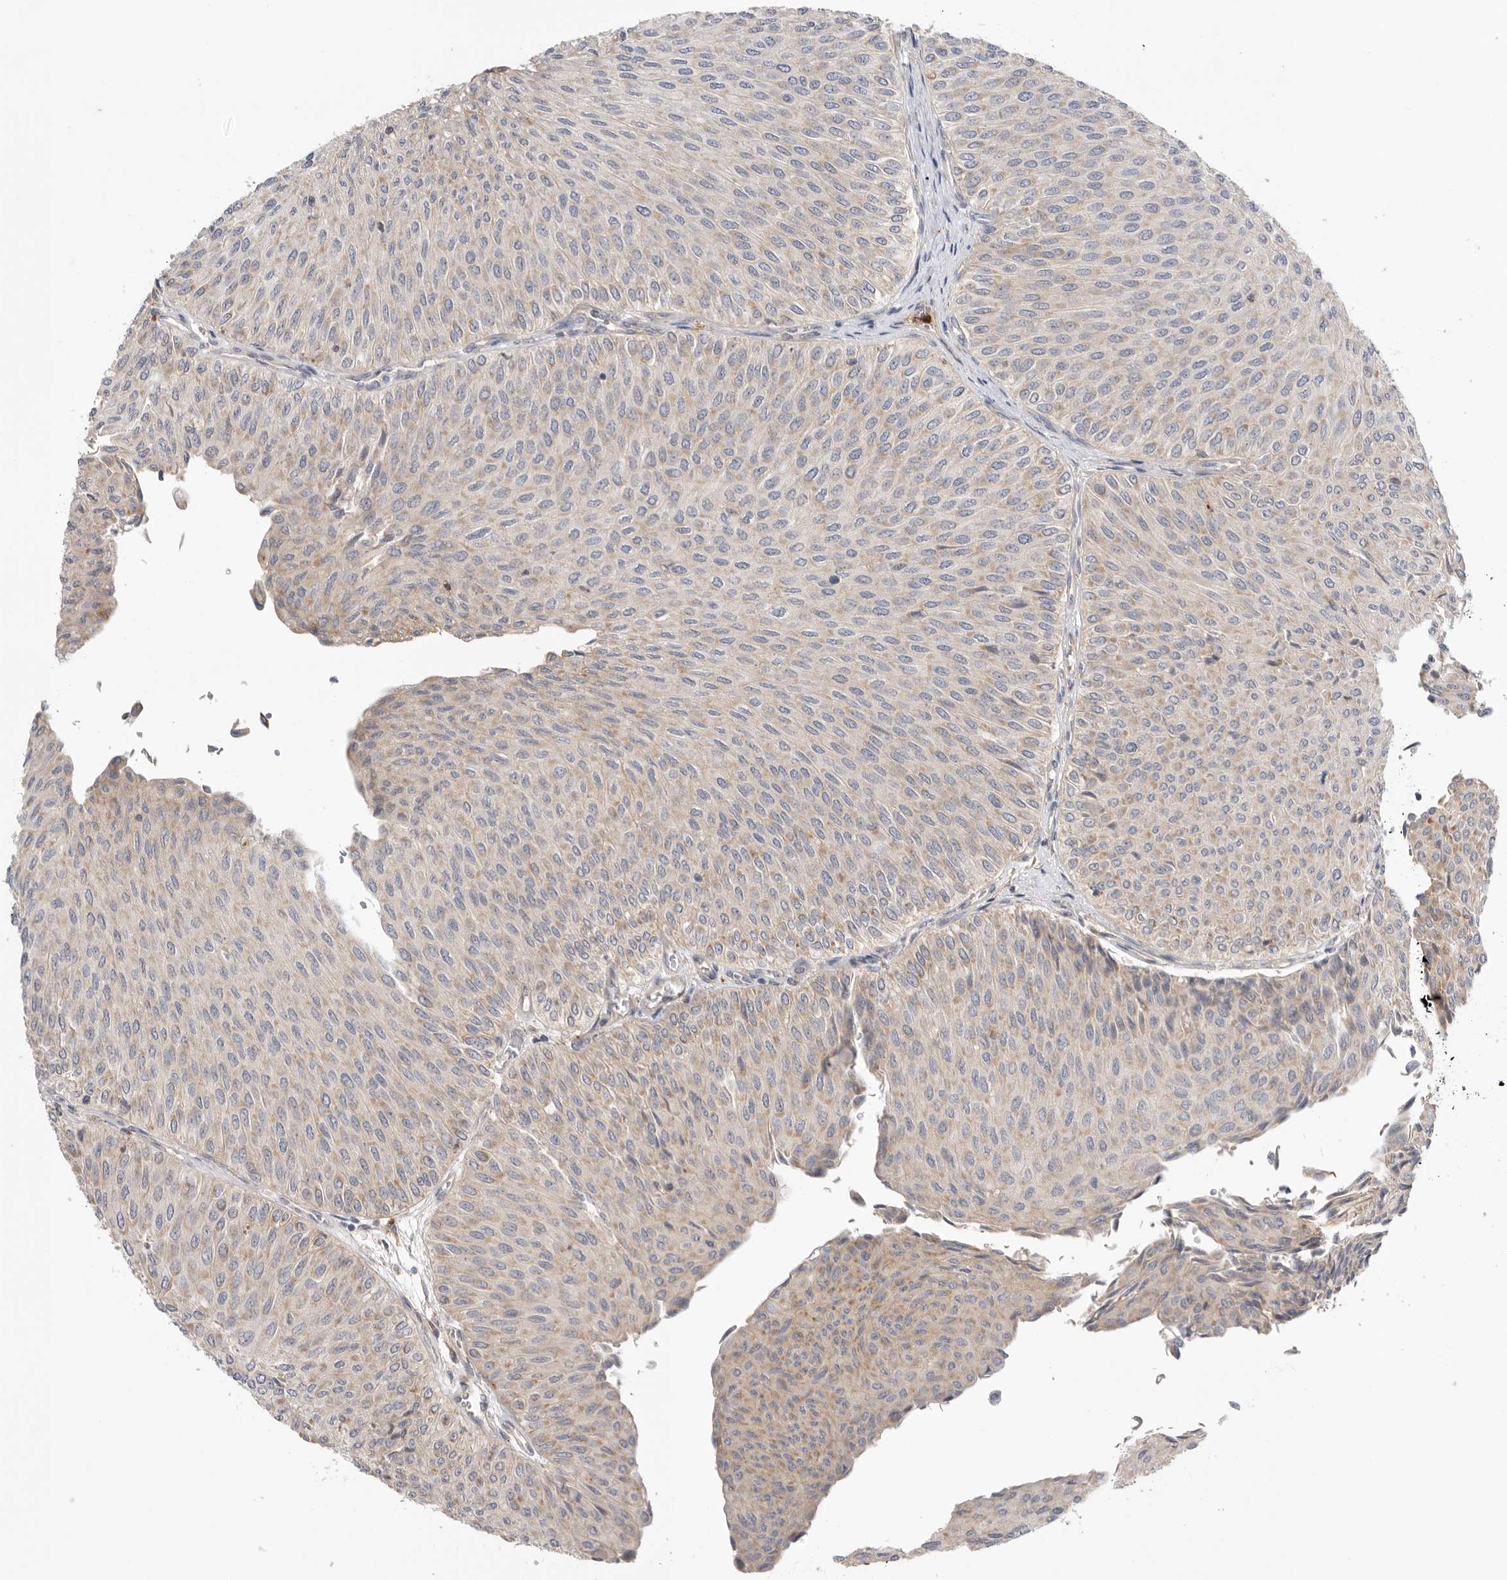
{"staining": {"intensity": "weak", "quantity": "<25%", "location": "cytoplasmic/membranous"}, "tissue": "urothelial cancer", "cell_type": "Tumor cells", "image_type": "cancer", "snomed": [{"axis": "morphology", "description": "Urothelial carcinoma, Low grade"}, {"axis": "topography", "description": "Urinary bladder"}], "caption": "DAB immunohistochemical staining of low-grade urothelial carcinoma displays no significant positivity in tumor cells.", "gene": "GNE", "patient": {"sex": "male", "age": 78}}